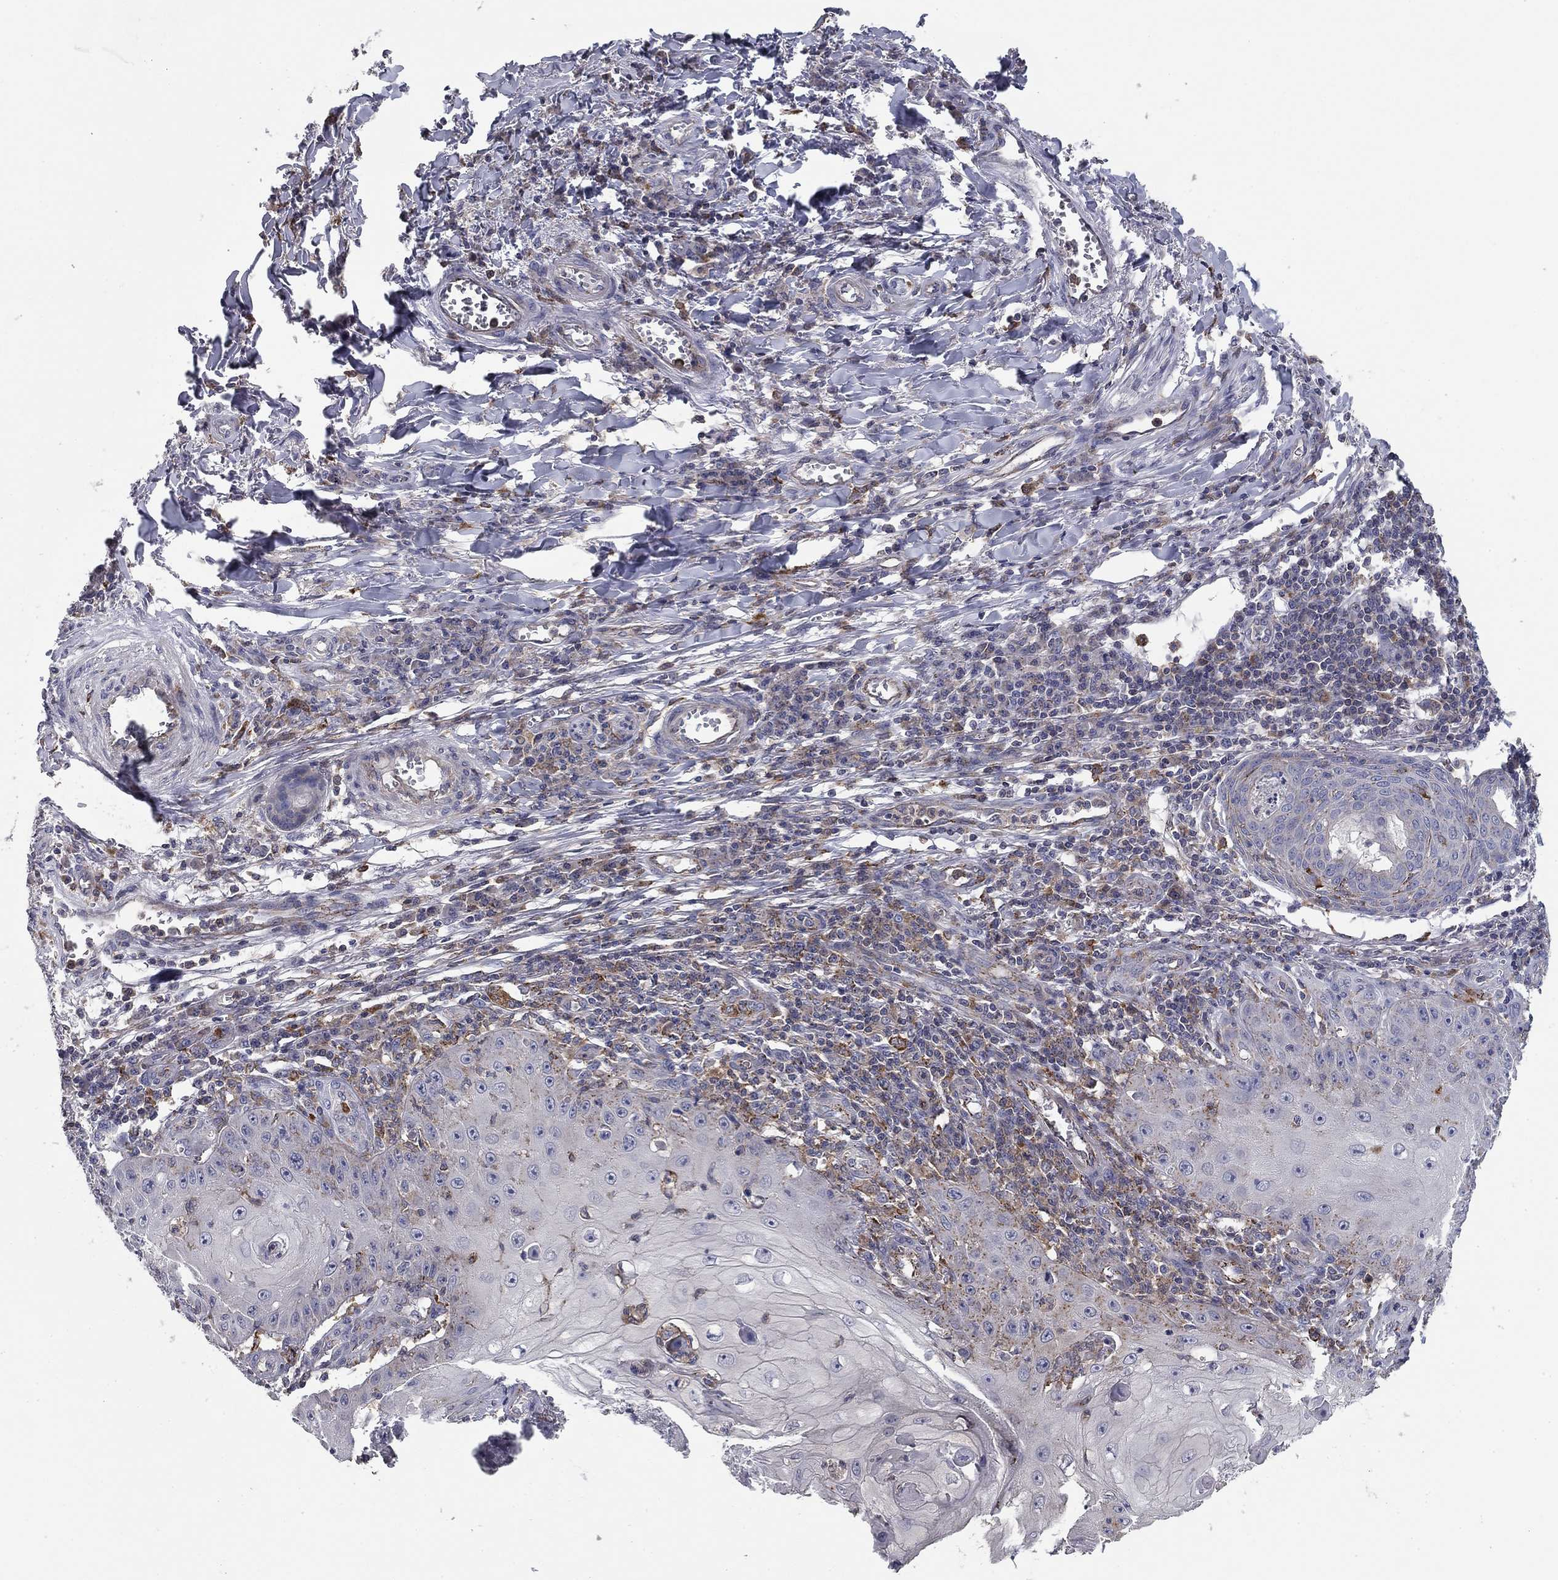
{"staining": {"intensity": "negative", "quantity": "none", "location": "none"}, "tissue": "skin cancer", "cell_type": "Tumor cells", "image_type": "cancer", "snomed": [{"axis": "morphology", "description": "Squamous cell carcinoma, NOS"}, {"axis": "topography", "description": "Skin"}], "caption": "This is a micrograph of immunohistochemistry staining of skin squamous cell carcinoma, which shows no positivity in tumor cells.", "gene": "PLCB2", "patient": {"sex": "male", "age": 70}}